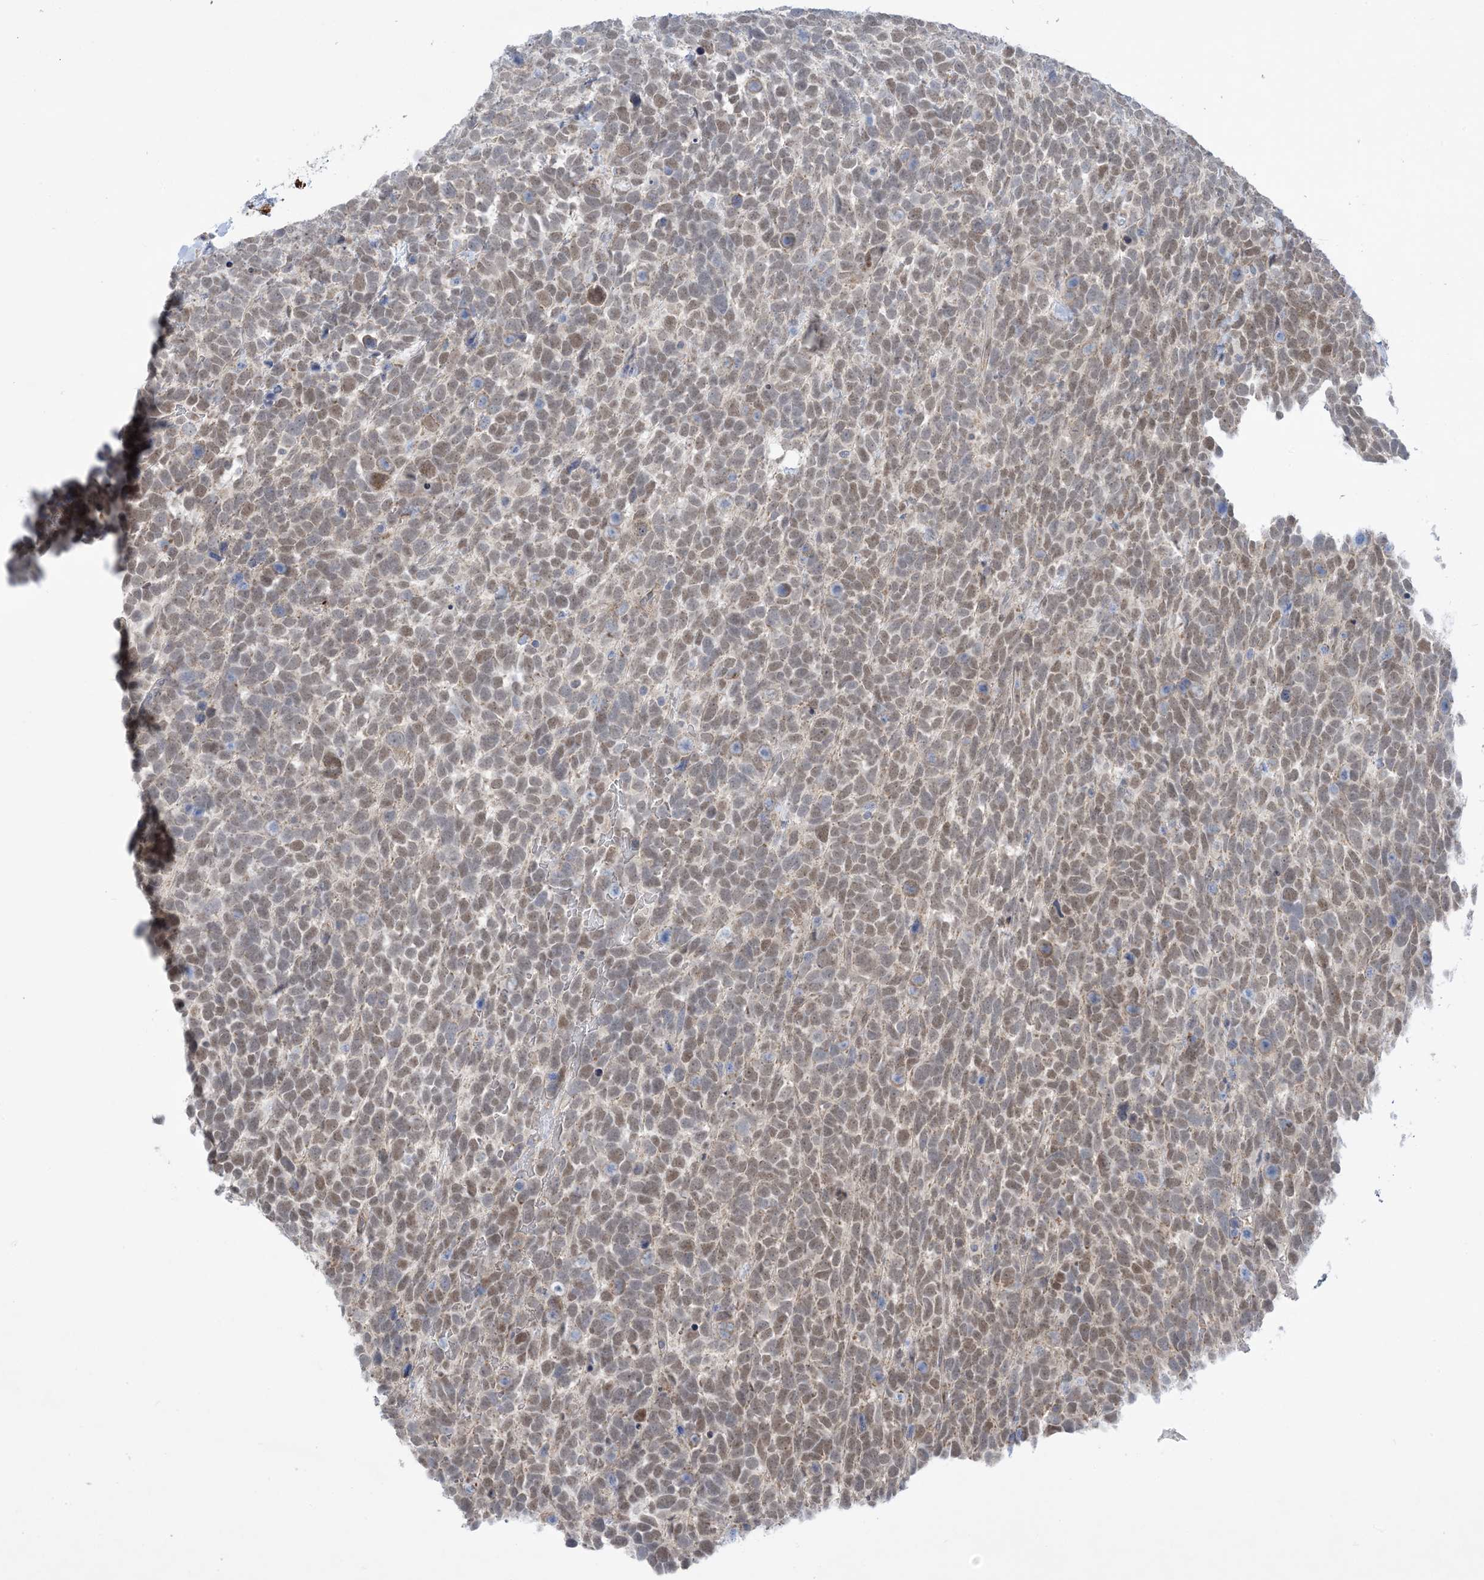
{"staining": {"intensity": "weak", "quantity": "25%-75%", "location": "nuclear"}, "tissue": "urothelial cancer", "cell_type": "Tumor cells", "image_type": "cancer", "snomed": [{"axis": "morphology", "description": "Urothelial carcinoma, High grade"}, {"axis": "topography", "description": "Urinary bladder"}], "caption": "Tumor cells reveal weak nuclear positivity in approximately 25%-75% of cells in urothelial cancer.", "gene": "ZNF8", "patient": {"sex": "female", "age": 82}}